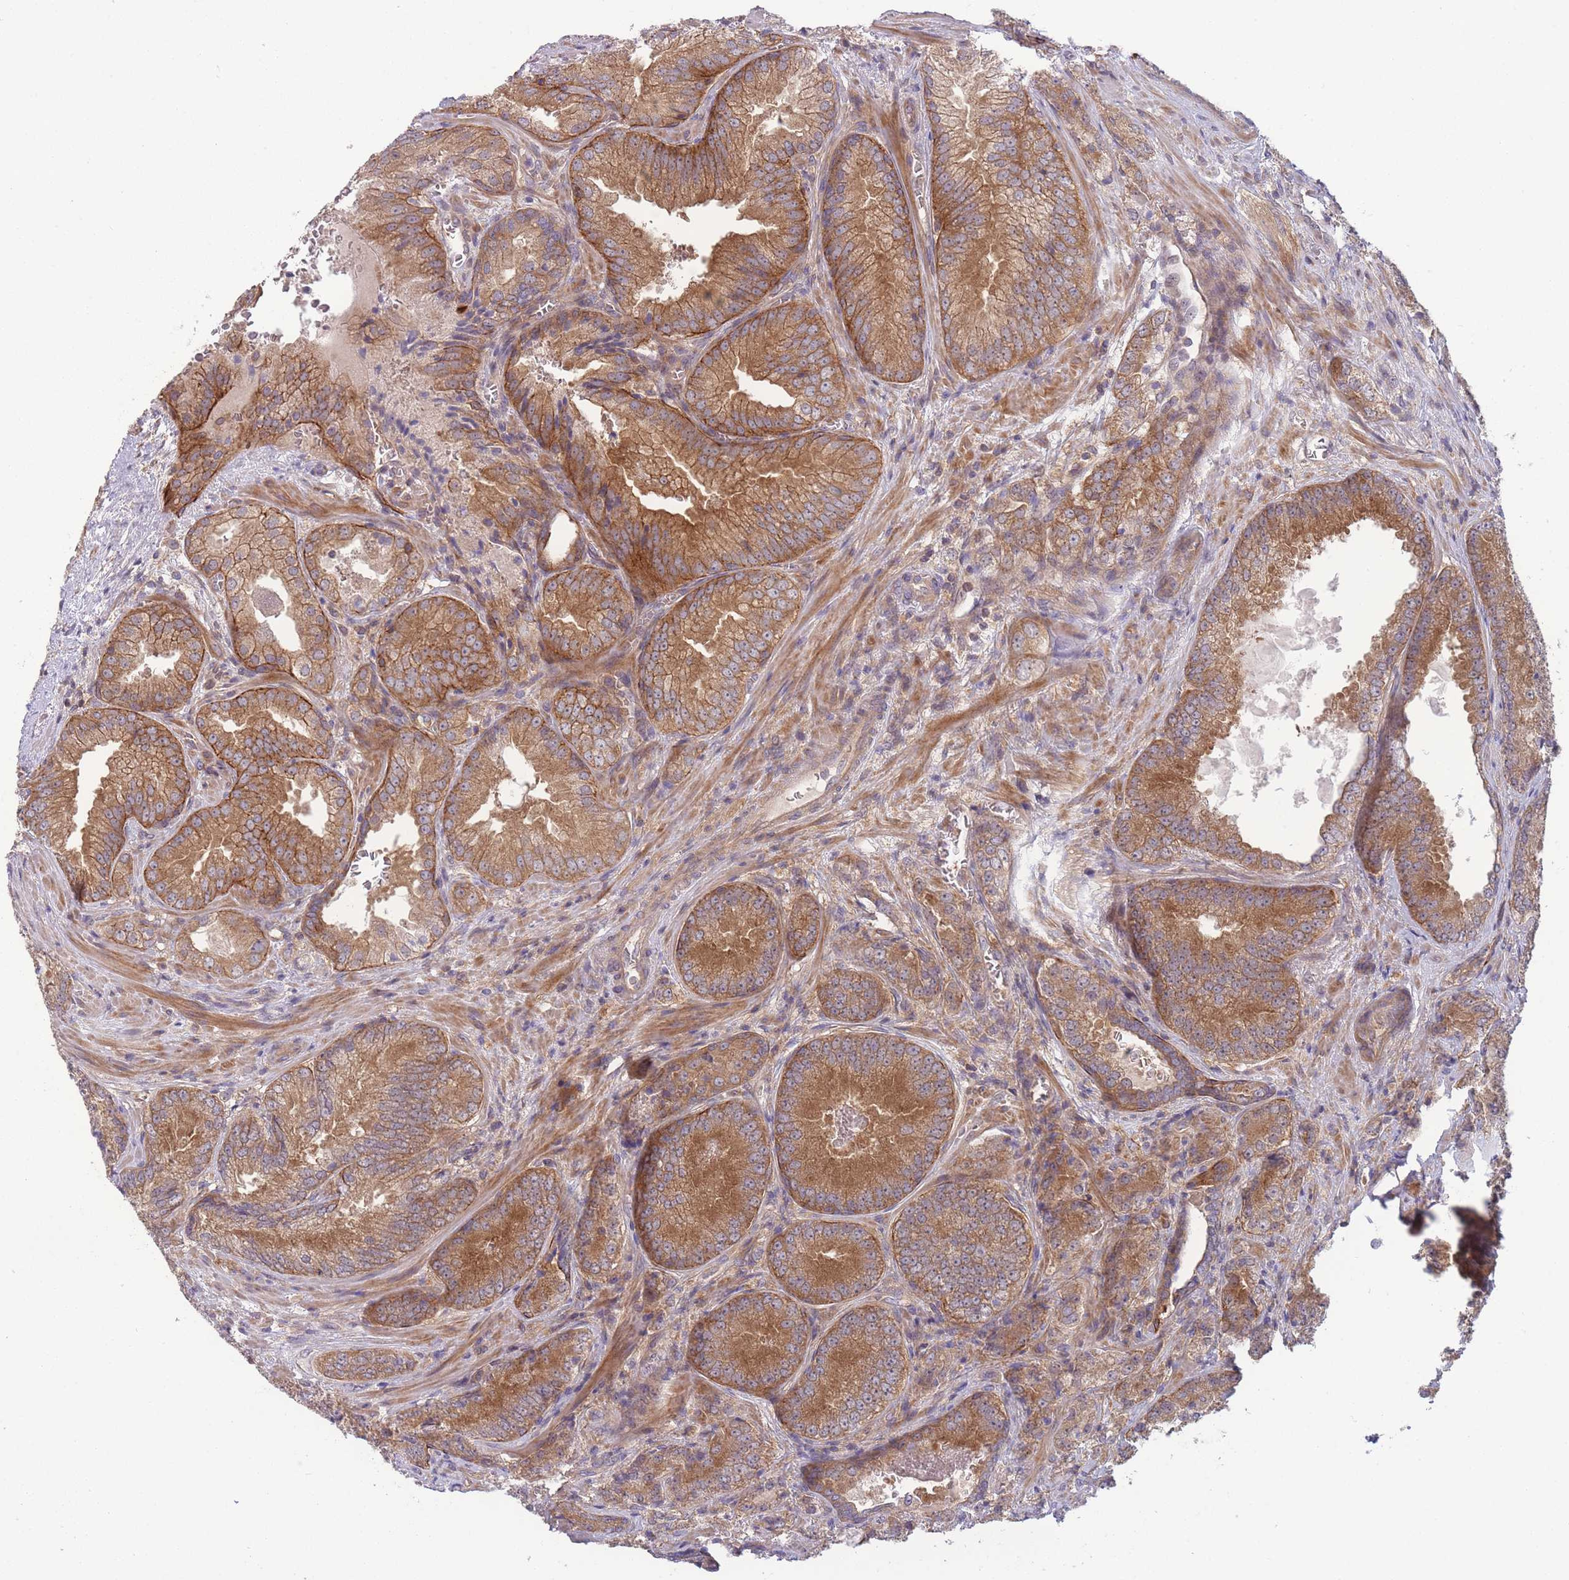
{"staining": {"intensity": "moderate", "quantity": ">75%", "location": "cytoplasmic/membranous"}, "tissue": "prostate cancer", "cell_type": "Tumor cells", "image_type": "cancer", "snomed": [{"axis": "morphology", "description": "Adenocarcinoma, High grade"}, {"axis": "topography", "description": "Prostate"}], "caption": "Protein expression analysis of prostate cancer displays moderate cytoplasmic/membranous staining in approximately >75% of tumor cells.", "gene": "PFDN6", "patient": {"sex": "male", "age": 63}}